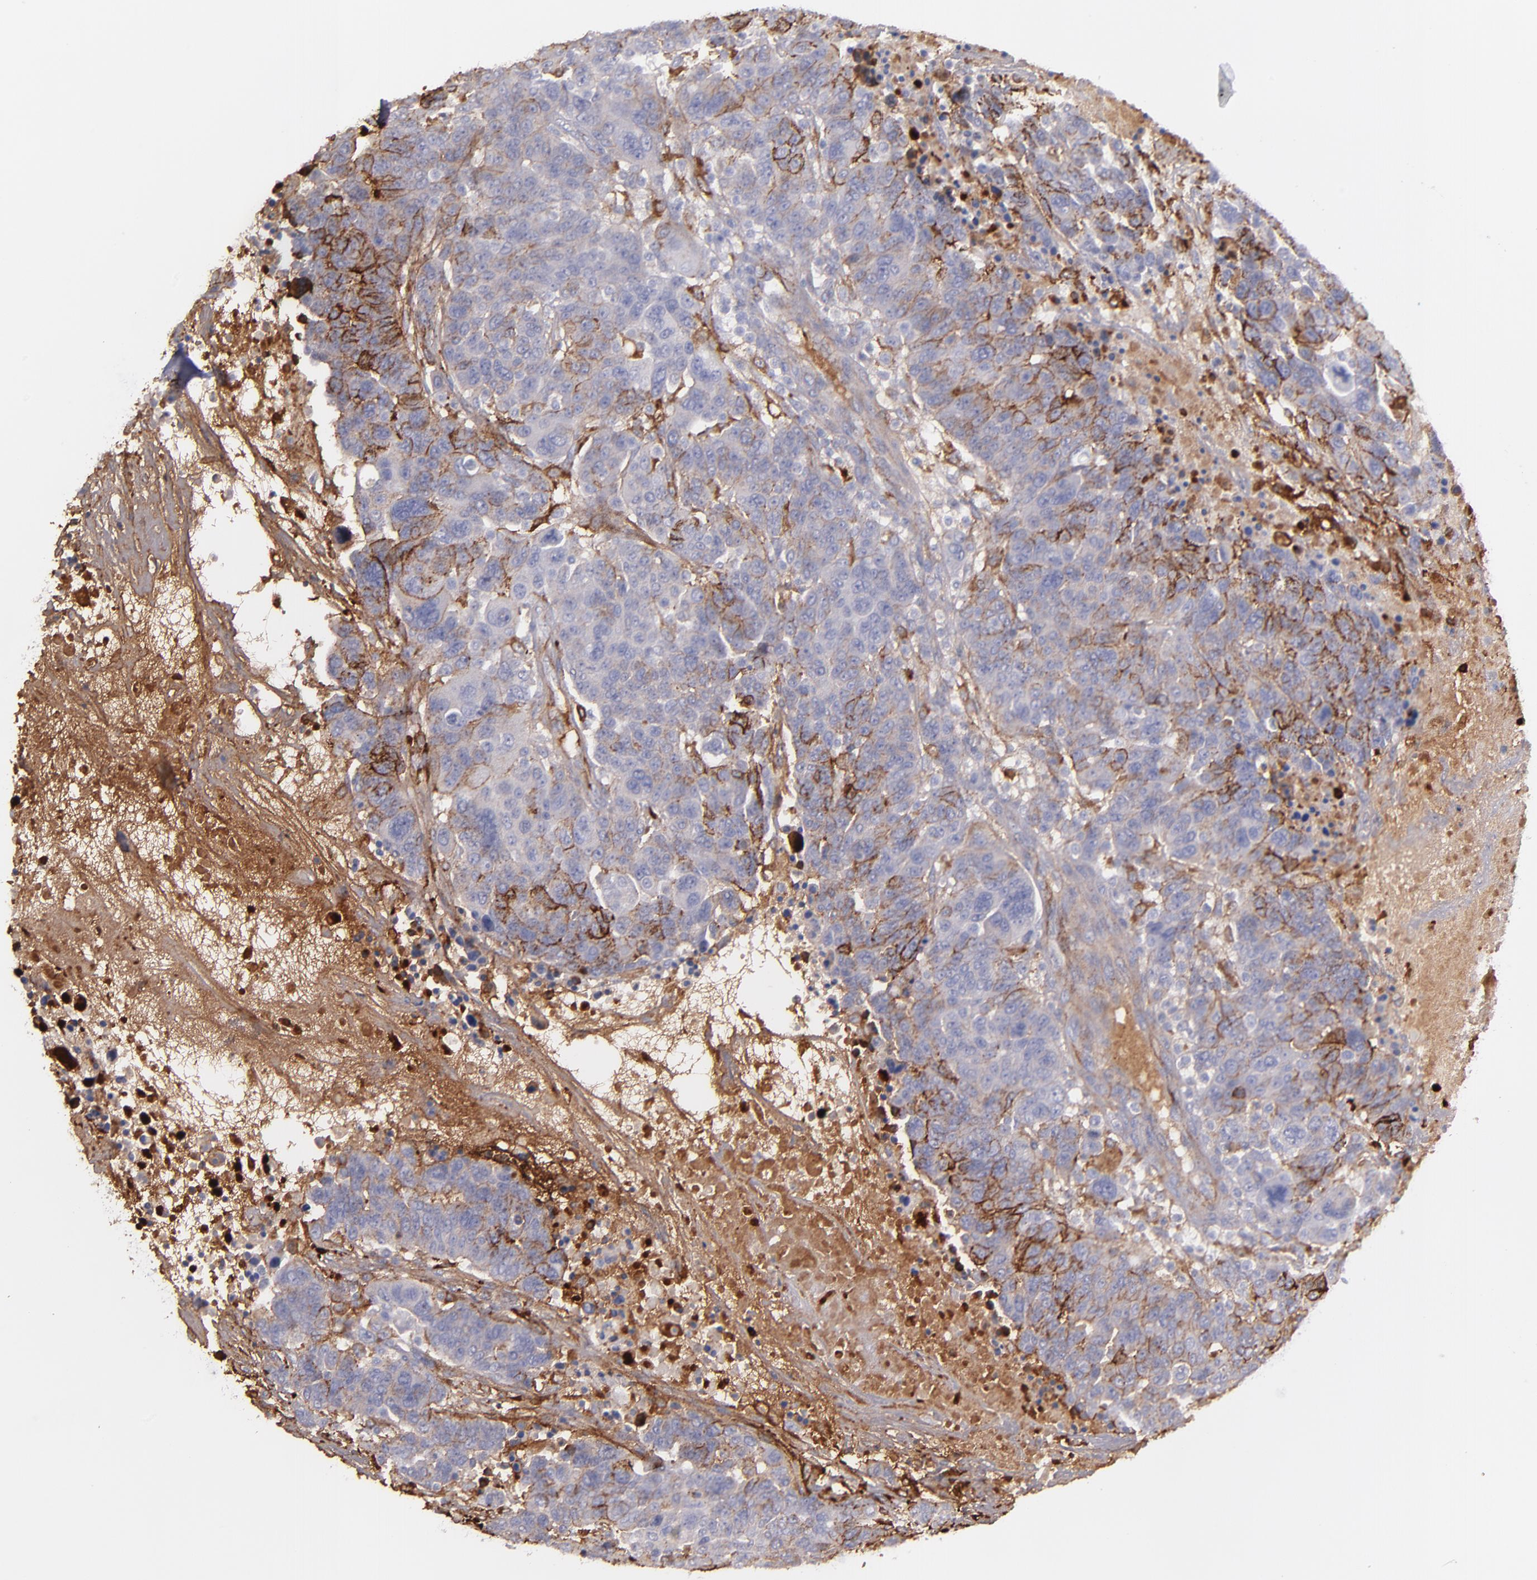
{"staining": {"intensity": "weak", "quantity": "25%-75%", "location": "cytoplasmic/membranous"}, "tissue": "breast cancer", "cell_type": "Tumor cells", "image_type": "cancer", "snomed": [{"axis": "morphology", "description": "Duct carcinoma"}, {"axis": "topography", "description": "Breast"}], "caption": "A high-resolution histopathology image shows IHC staining of breast infiltrating ductal carcinoma, which shows weak cytoplasmic/membranous positivity in approximately 25%-75% of tumor cells. The protein of interest is shown in brown color, while the nuclei are stained blue.", "gene": "C1QA", "patient": {"sex": "female", "age": 37}}